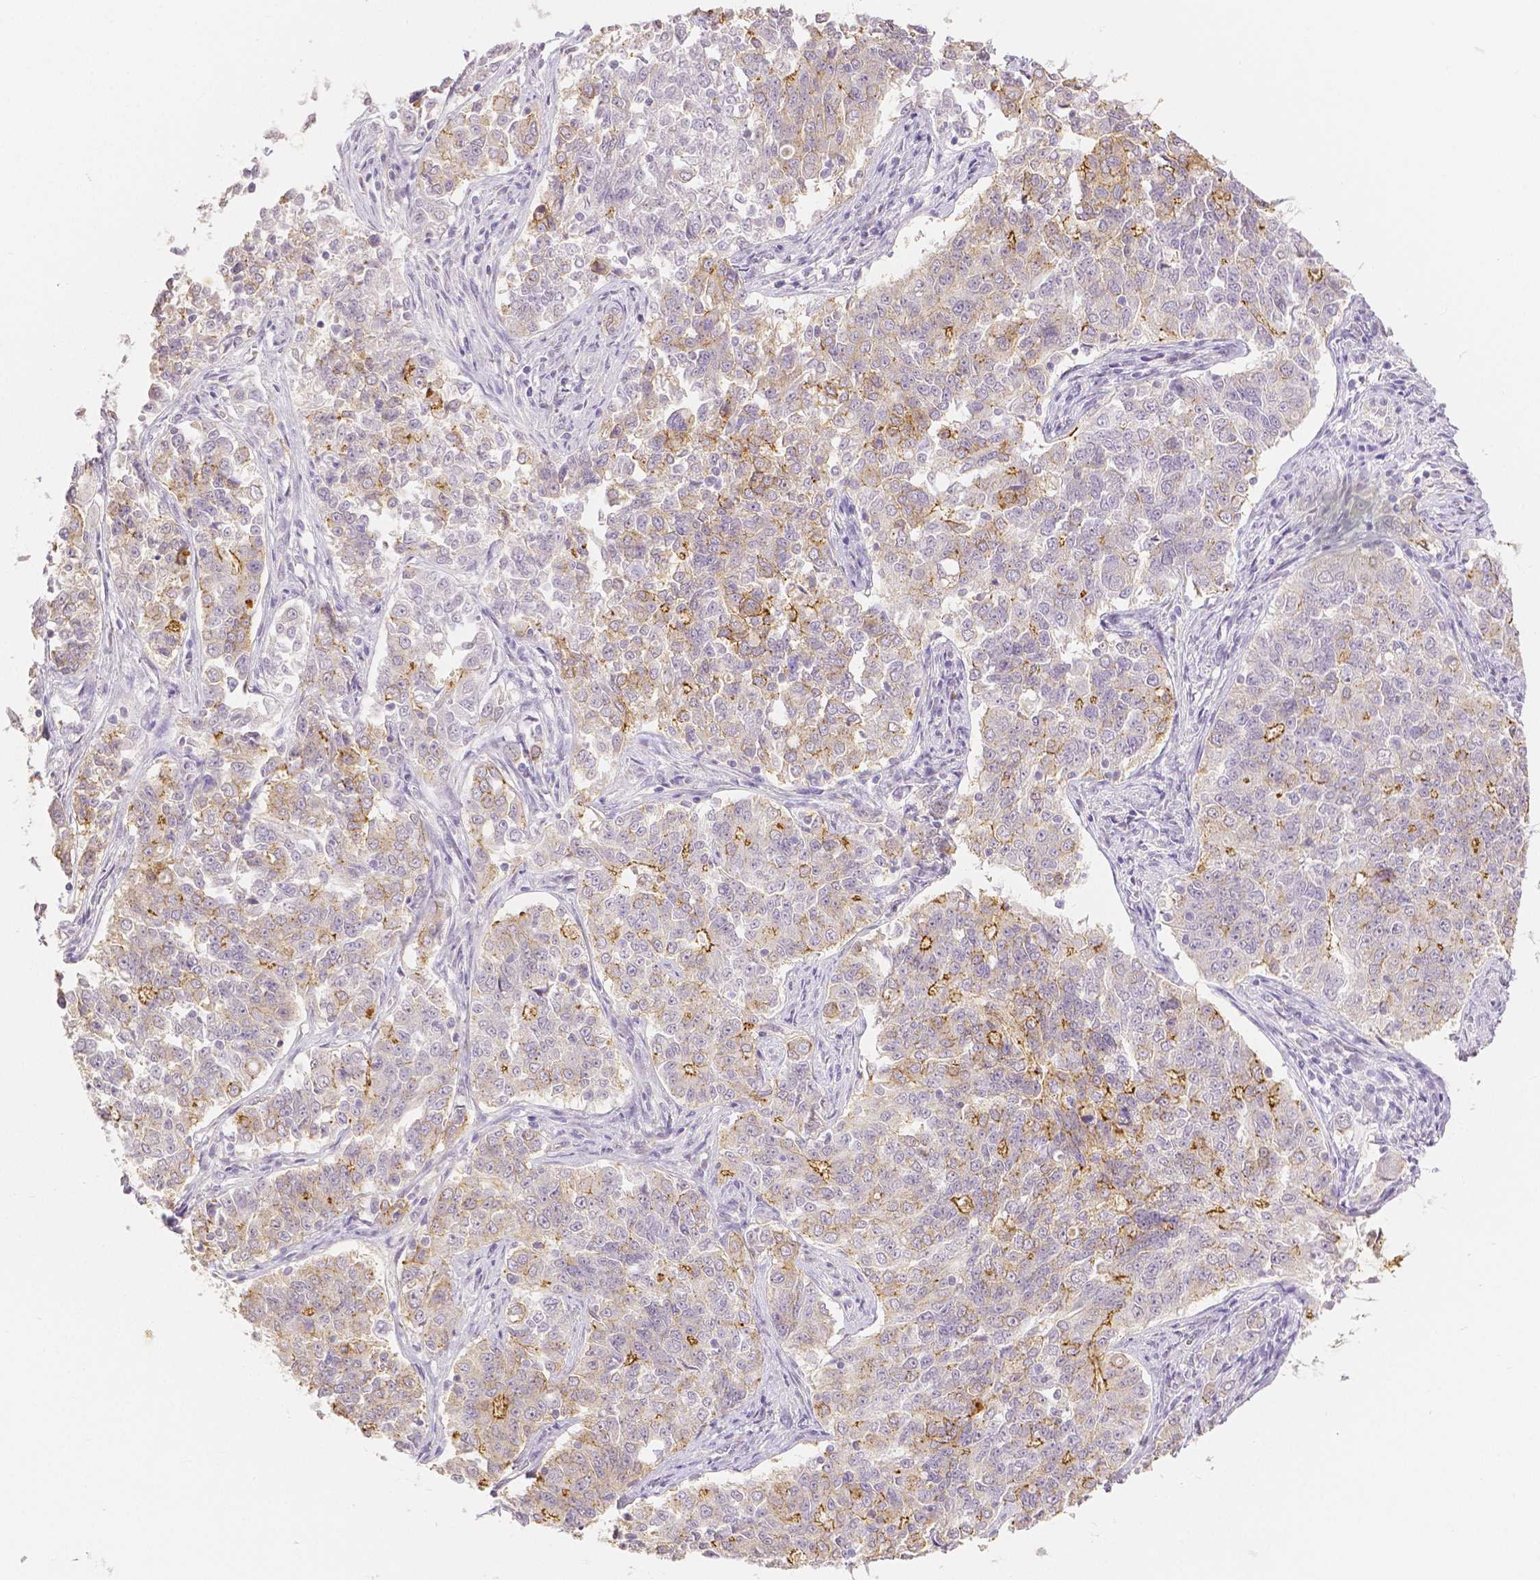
{"staining": {"intensity": "moderate", "quantity": "25%-75%", "location": "cytoplasmic/membranous"}, "tissue": "endometrial cancer", "cell_type": "Tumor cells", "image_type": "cancer", "snomed": [{"axis": "morphology", "description": "Adenocarcinoma, NOS"}, {"axis": "topography", "description": "Endometrium"}], "caption": "Immunohistochemistry (IHC) of endometrial cancer exhibits medium levels of moderate cytoplasmic/membranous expression in about 25%-75% of tumor cells.", "gene": "OCLN", "patient": {"sex": "female", "age": 43}}